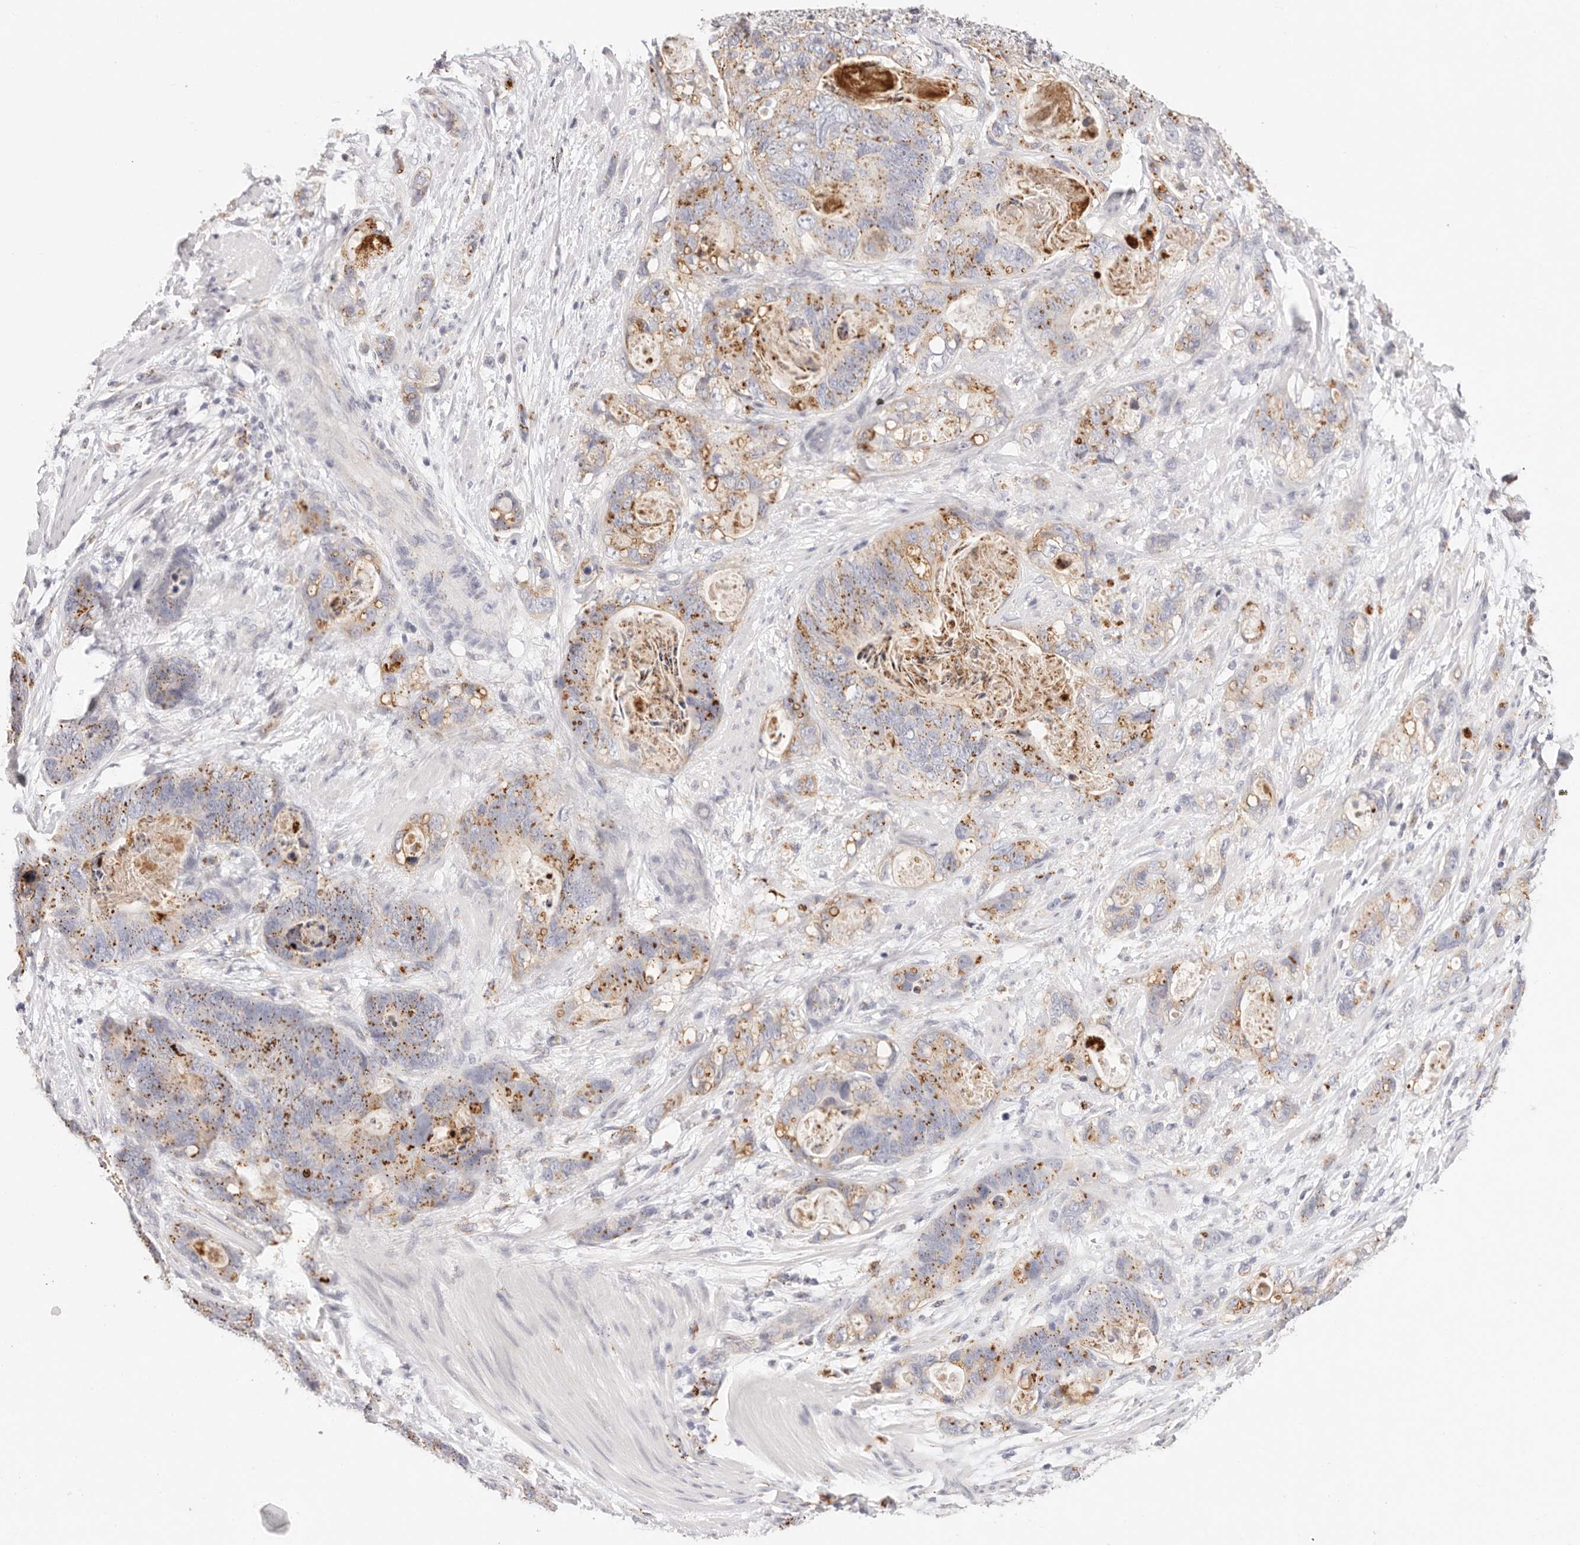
{"staining": {"intensity": "moderate", "quantity": "25%-75%", "location": "cytoplasmic/membranous"}, "tissue": "stomach cancer", "cell_type": "Tumor cells", "image_type": "cancer", "snomed": [{"axis": "morphology", "description": "Normal tissue, NOS"}, {"axis": "morphology", "description": "Adenocarcinoma, NOS"}, {"axis": "topography", "description": "Stomach"}], "caption": "Moderate cytoplasmic/membranous positivity is present in approximately 25%-75% of tumor cells in stomach cancer.", "gene": "STKLD1", "patient": {"sex": "female", "age": 89}}